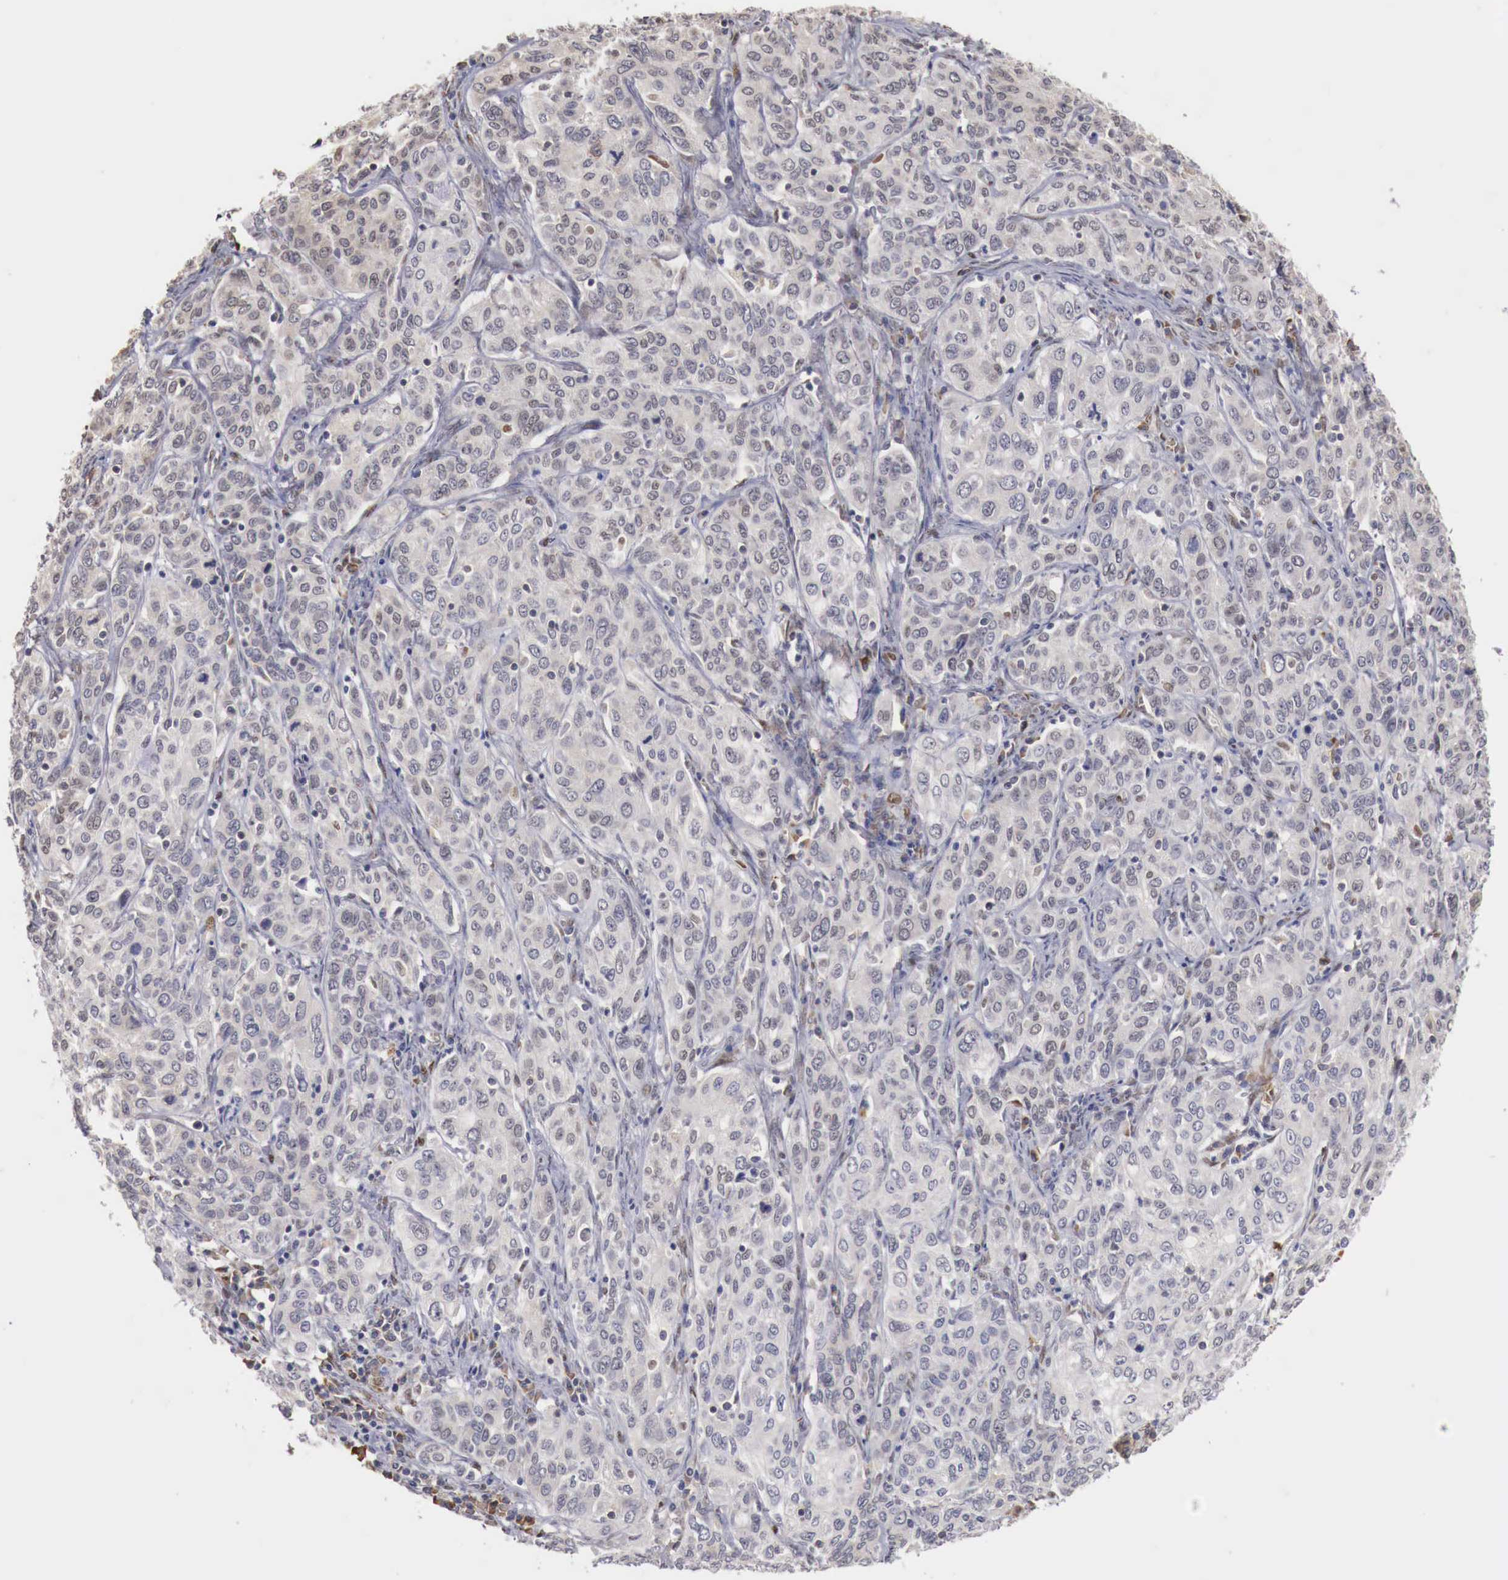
{"staining": {"intensity": "negative", "quantity": "none", "location": "none"}, "tissue": "cervical cancer", "cell_type": "Tumor cells", "image_type": "cancer", "snomed": [{"axis": "morphology", "description": "Squamous cell carcinoma, NOS"}, {"axis": "topography", "description": "Cervix"}], "caption": "Immunohistochemistry of human squamous cell carcinoma (cervical) displays no staining in tumor cells.", "gene": "KHDRBS2", "patient": {"sex": "female", "age": 38}}